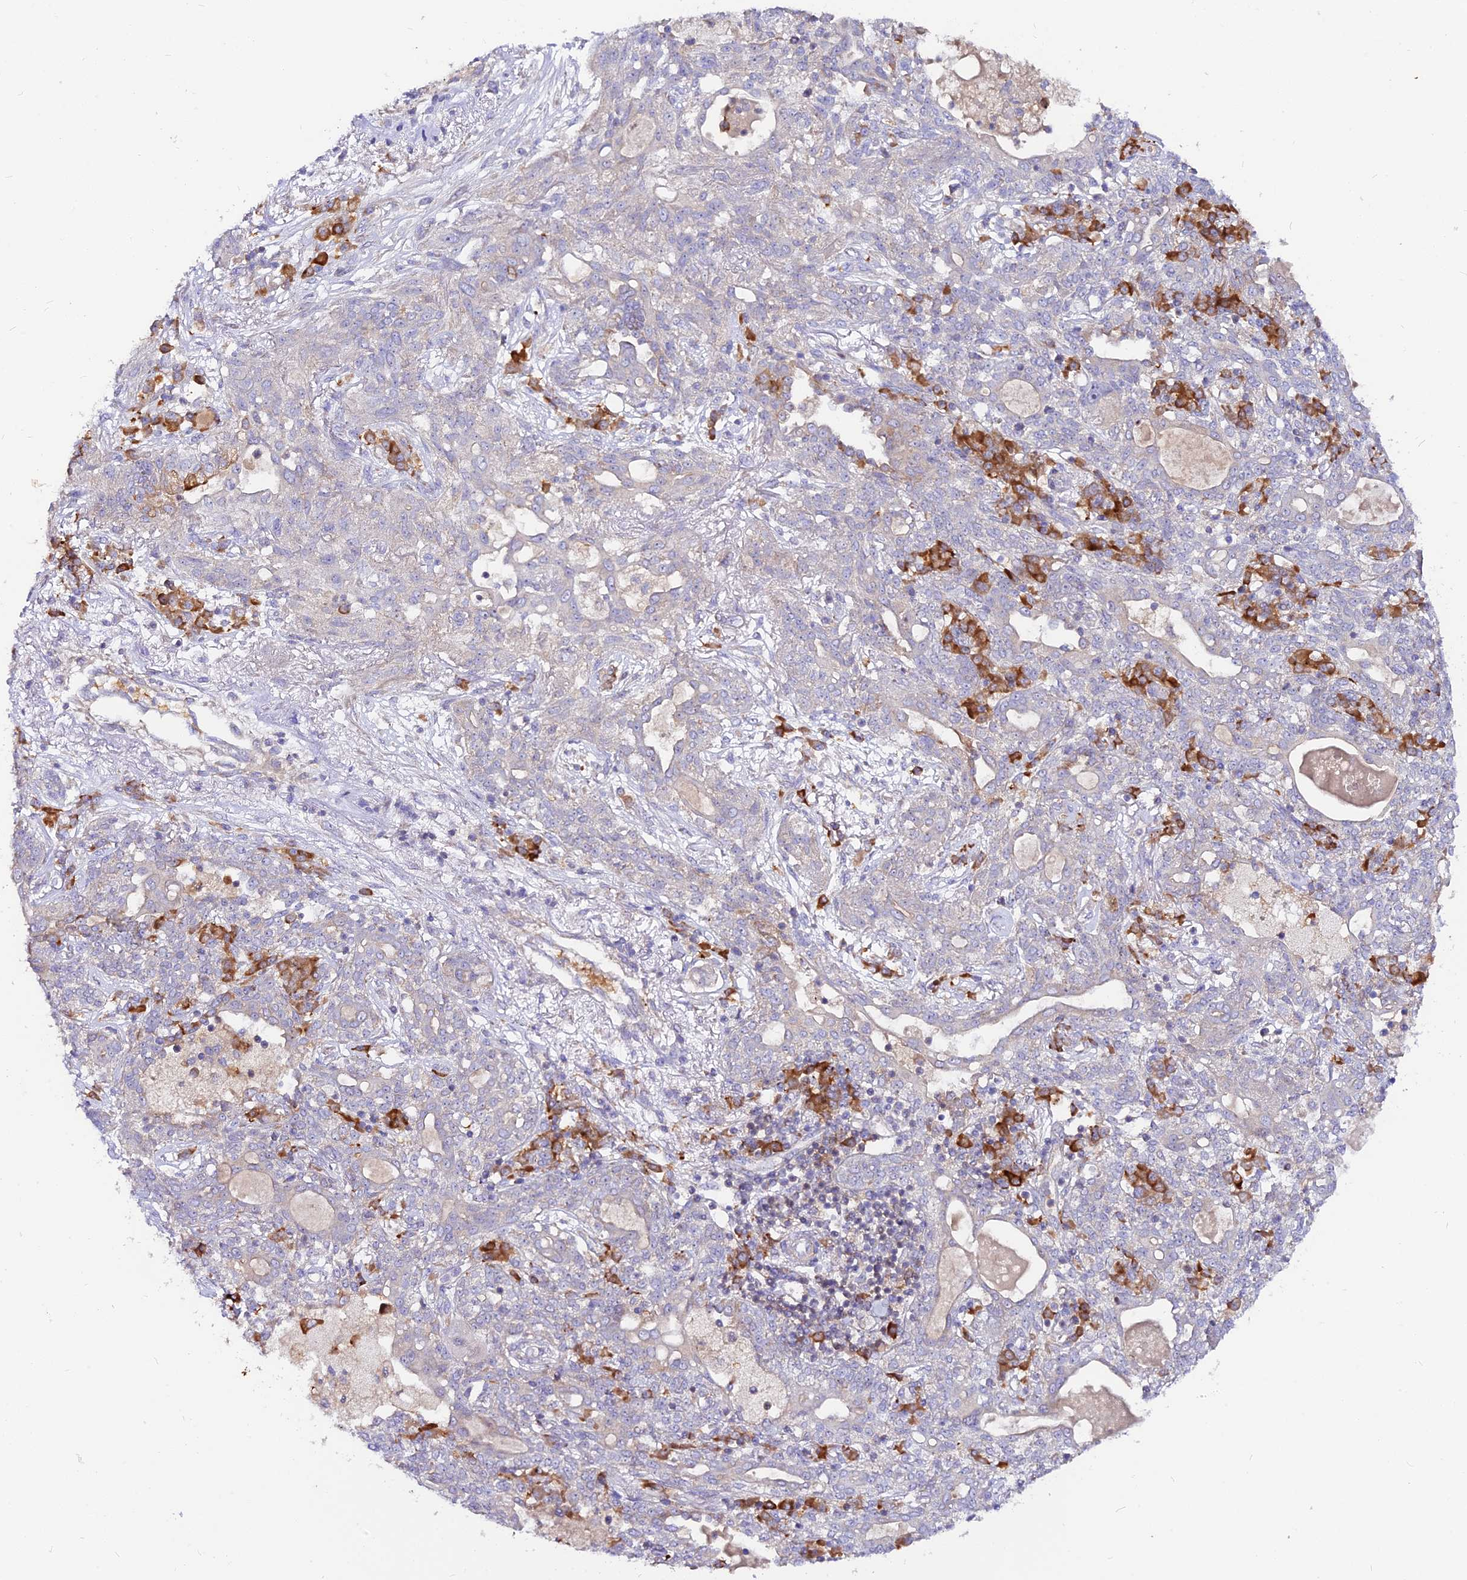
{"staining": {"intensity": "strong", "quantity": "<25%", "location": "cytoplasmic/membranous"}, "tissue": "lung cancer", "cell_type": "Tumor cells", "image_type": "cancer", "snomed": [{"axis": "morphology", "description": "Squamous cell carcinoma, NOS"}, {"axis": "topography", "description": "Lung"}], "caption": "Tumor cells exhibit strong cytoplasmic/membranous expression in about <25% of cells in lung cancer (squamous cell carcinoma).", "gene": "DENND2D", "patient": {"sex": "female", "age": 70}}